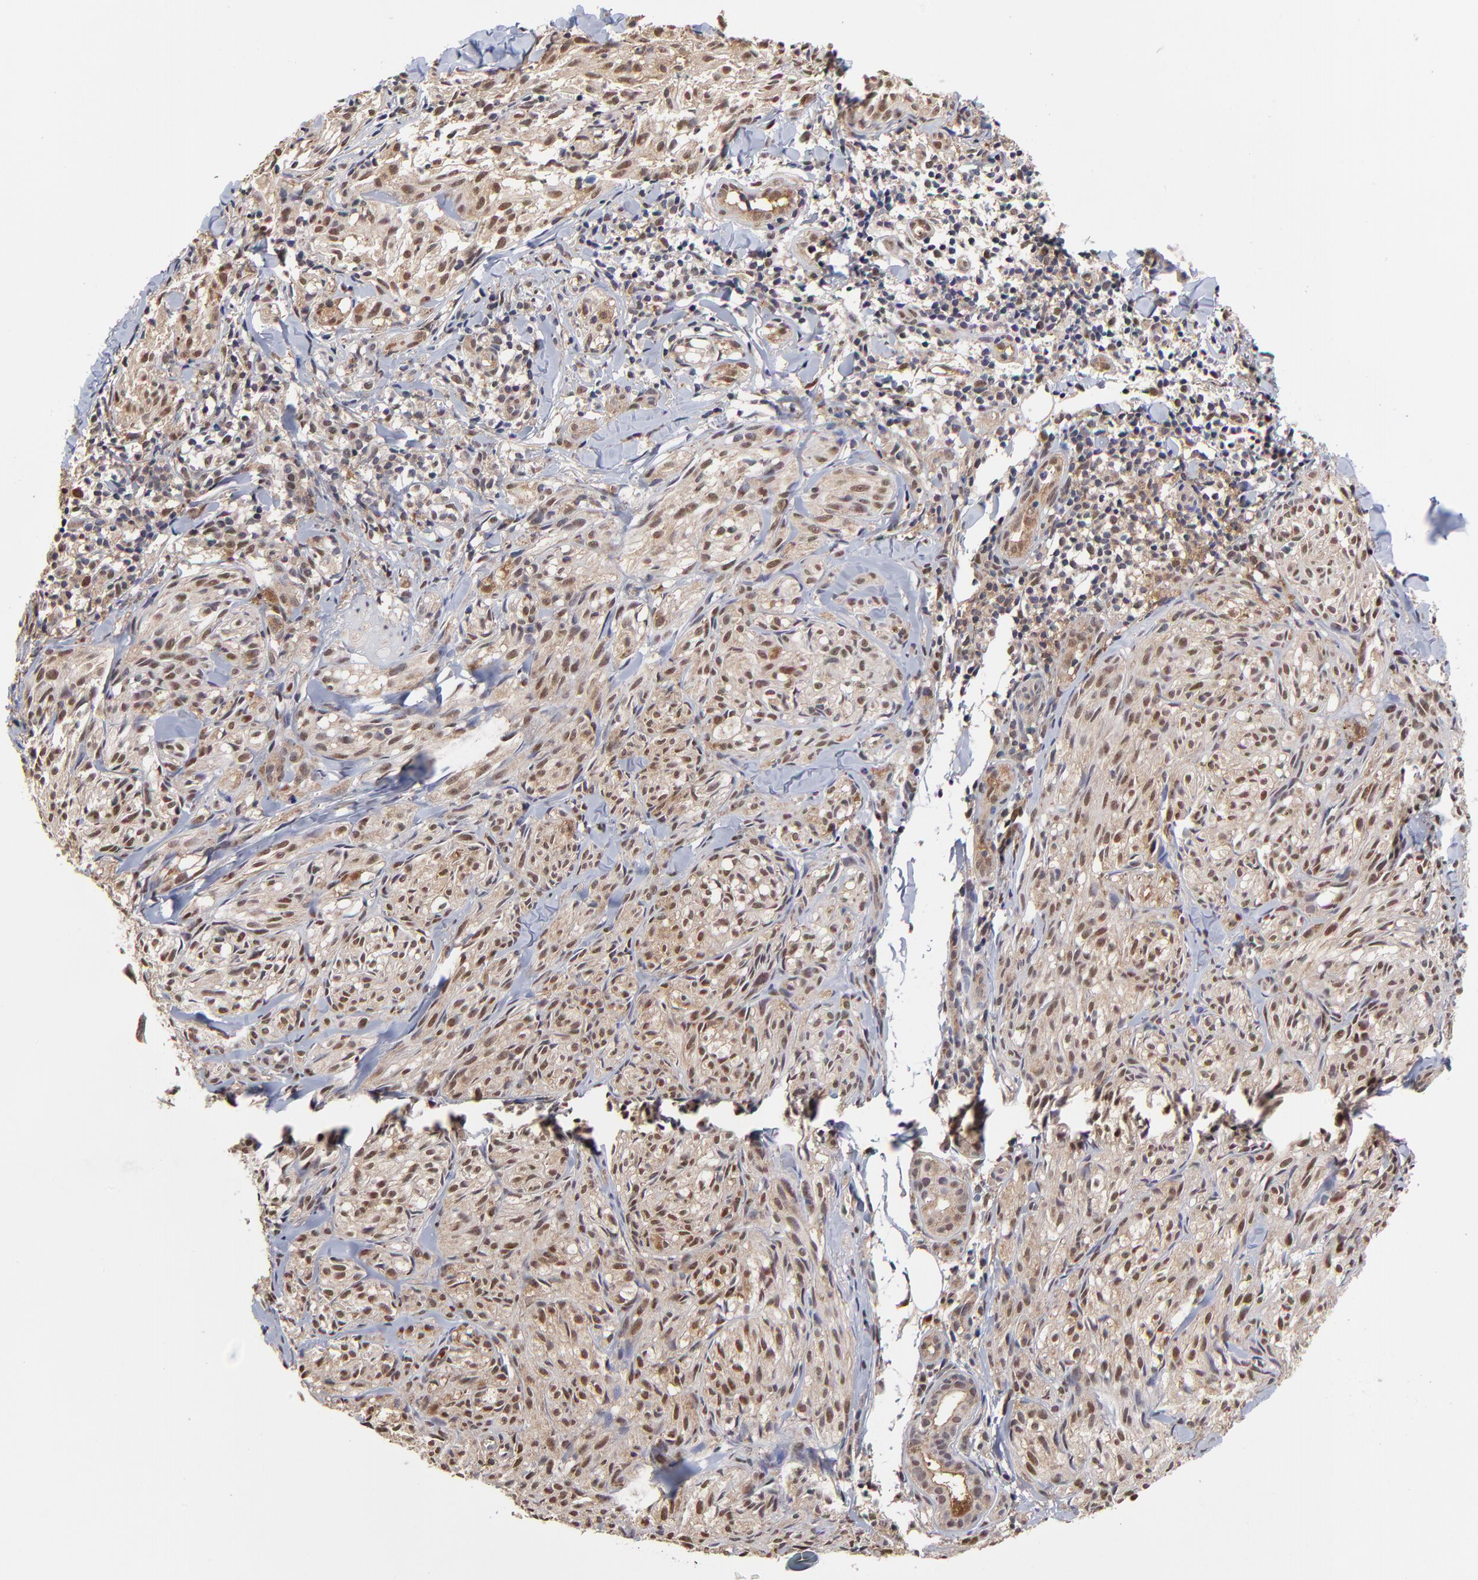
{"staining": {"intensity": "weak", "quantity": ">75%", "location": "nuclear"}, "tissue": "melanoma", "cell_type": "Tumor cells", "image_type": "cancer", "snomed": [{"axis": "morphology", "description": "Malignant melanoma, Metastatic site"}, {"axis": "topography", "description": "Skin"}], "caption": "Immunohistochemical staining of human malignant melanoma (metastatic site) displays low levels of weak nuclear protein positivity in about >75% of tumor cells.", "gene": "PSMC4", "patient": {"sex": "female", "age": 66}}